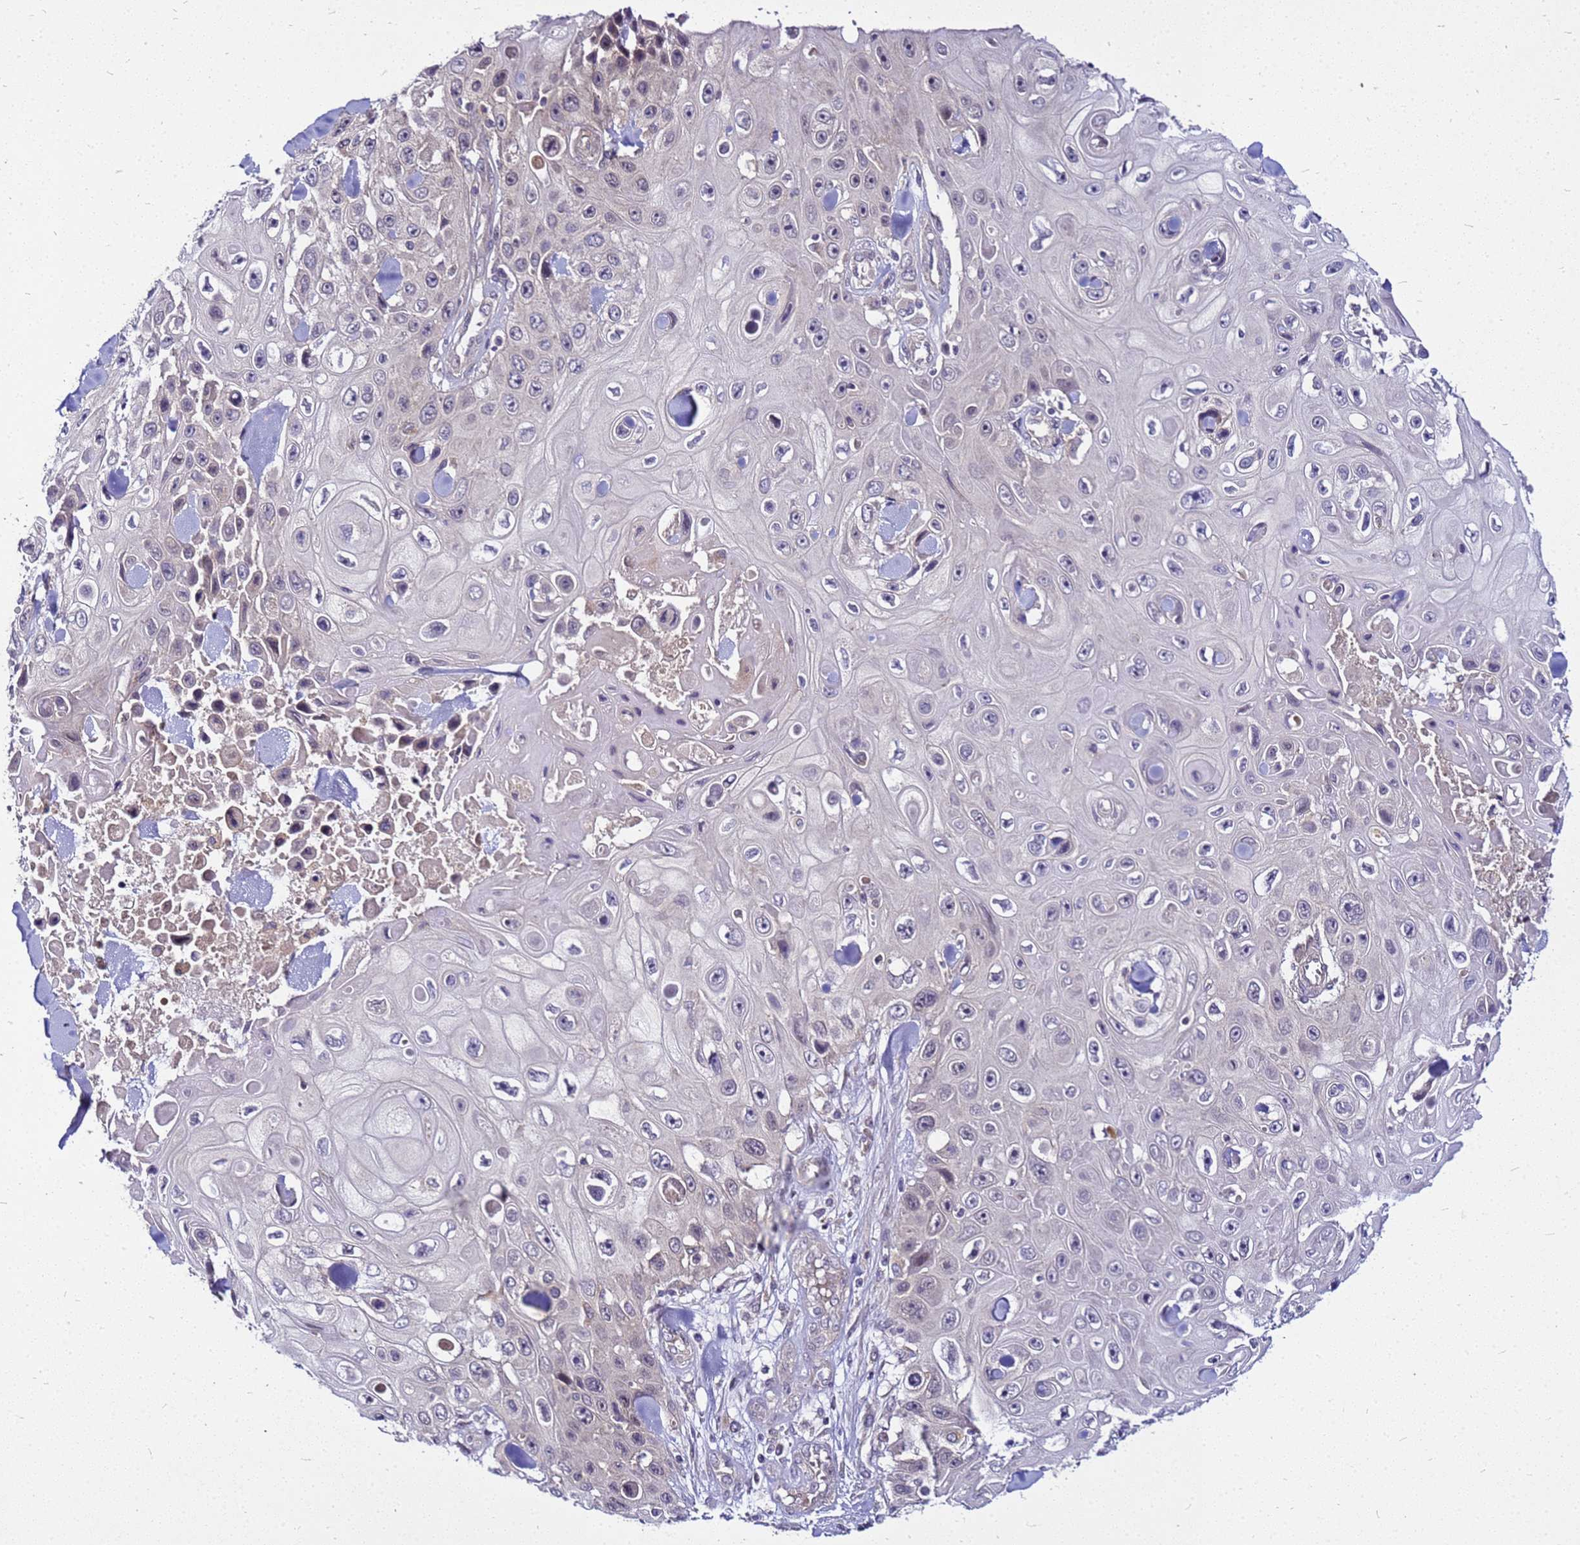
{"staining": {"intensity": "negative", "quantity": "none", "location": "none"}, "tissue": "skin cancer", "cell_type": "Tumor cells", "image_type": "cancer", "snomed": [{"axis": "morphology", "description": "Squamous cell carcinoma, NOS"}, {"axis": "topography", "description": "Skin"}], "caption": "There is no significant positivity in tumor cells of squamous cell carcinoma (skin).", "gene": "SAT1", "patient": {"sex": "male", "age": 82}}